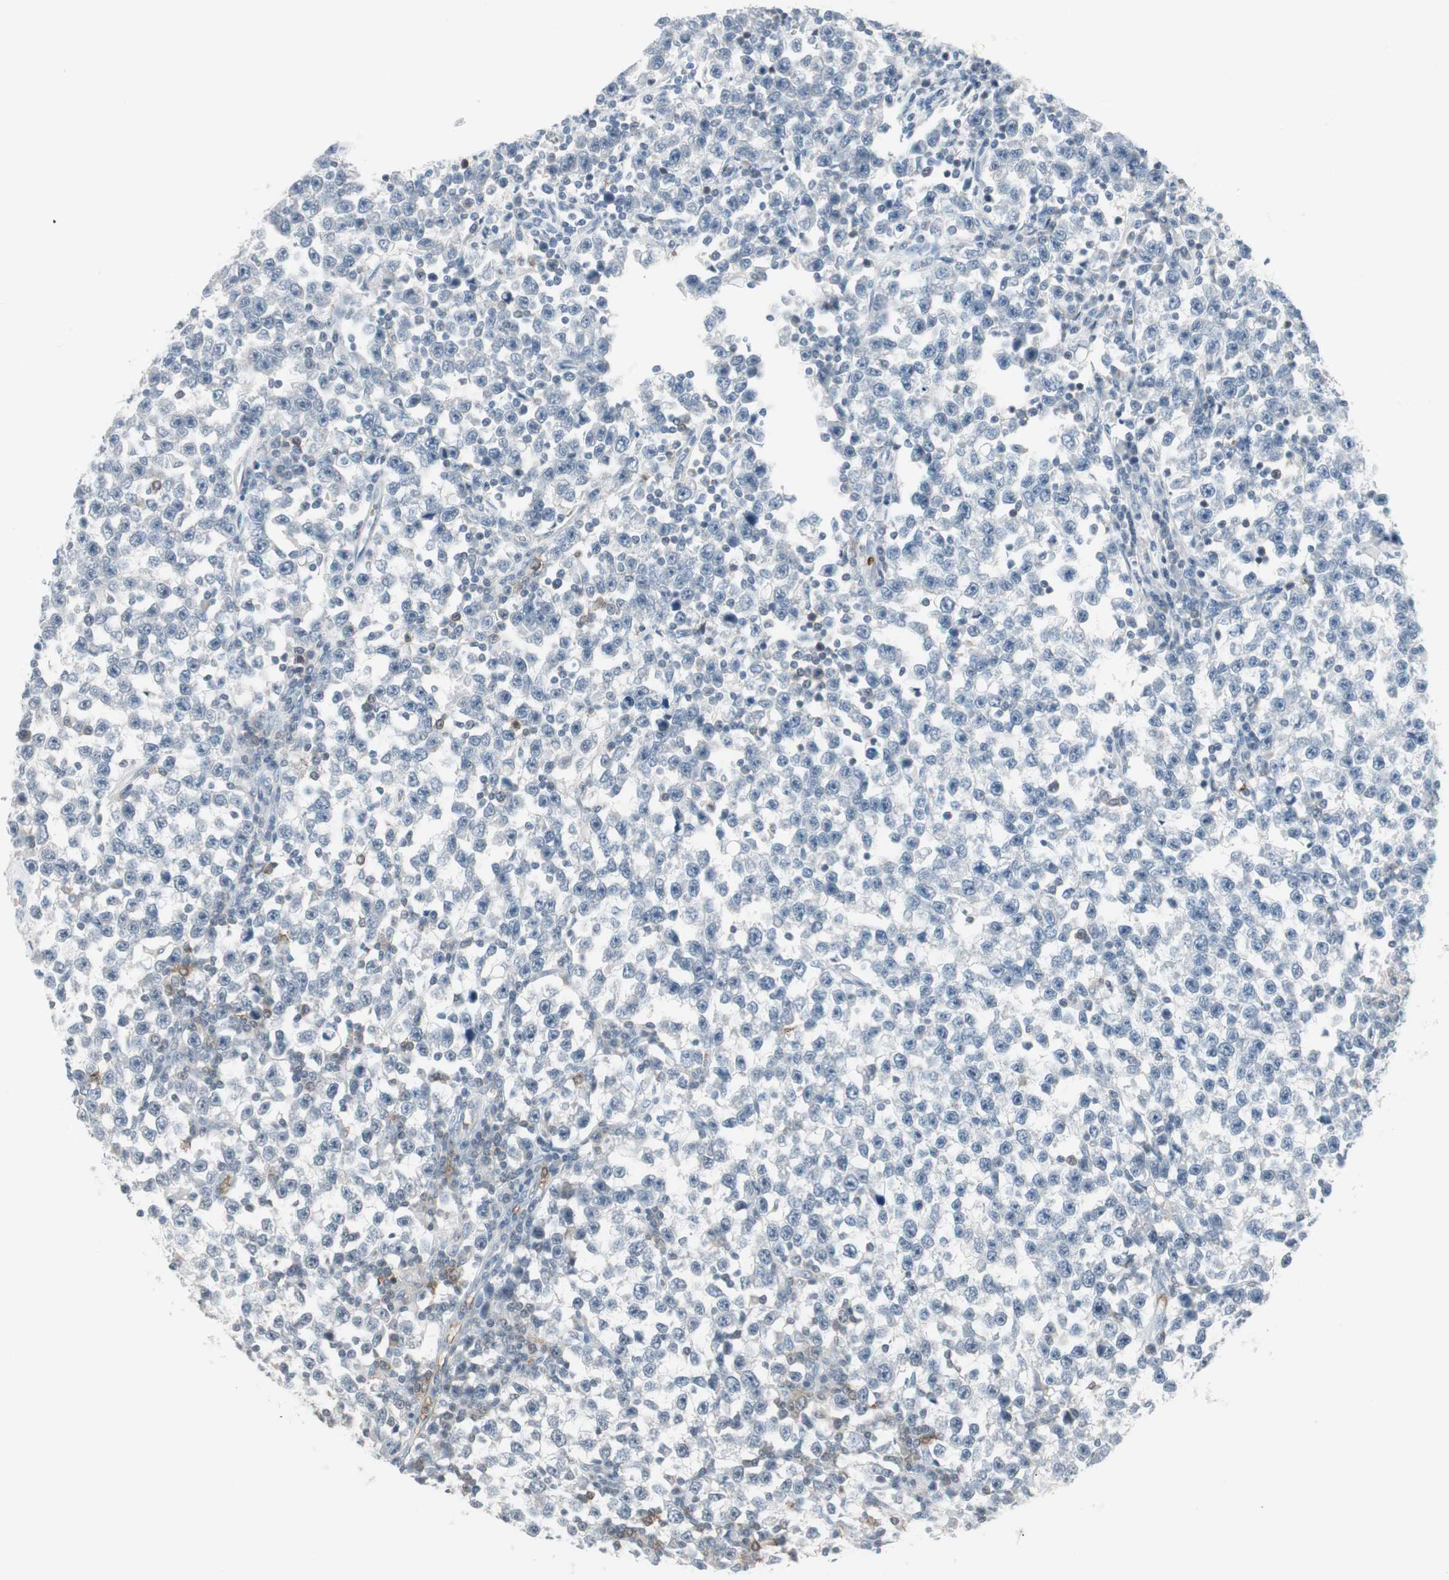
{"staining": {"intensity": "negative", "quantity": "none", "location": "none"}, "tissue": "testis cancer", "cell_type": "Tumor cells", "image_type": "cancer", "snomed": [{"axis": "morphology", "description": "Seminoma, NOS"}, {"axis": "topography", "description": "Testis"}], "caption": "Protein analysis of seminoma (testis) reveals no significant staining in tumor cells.", "gene": "MAP4K1", "patient": {"sex": "male", "age": 43}}